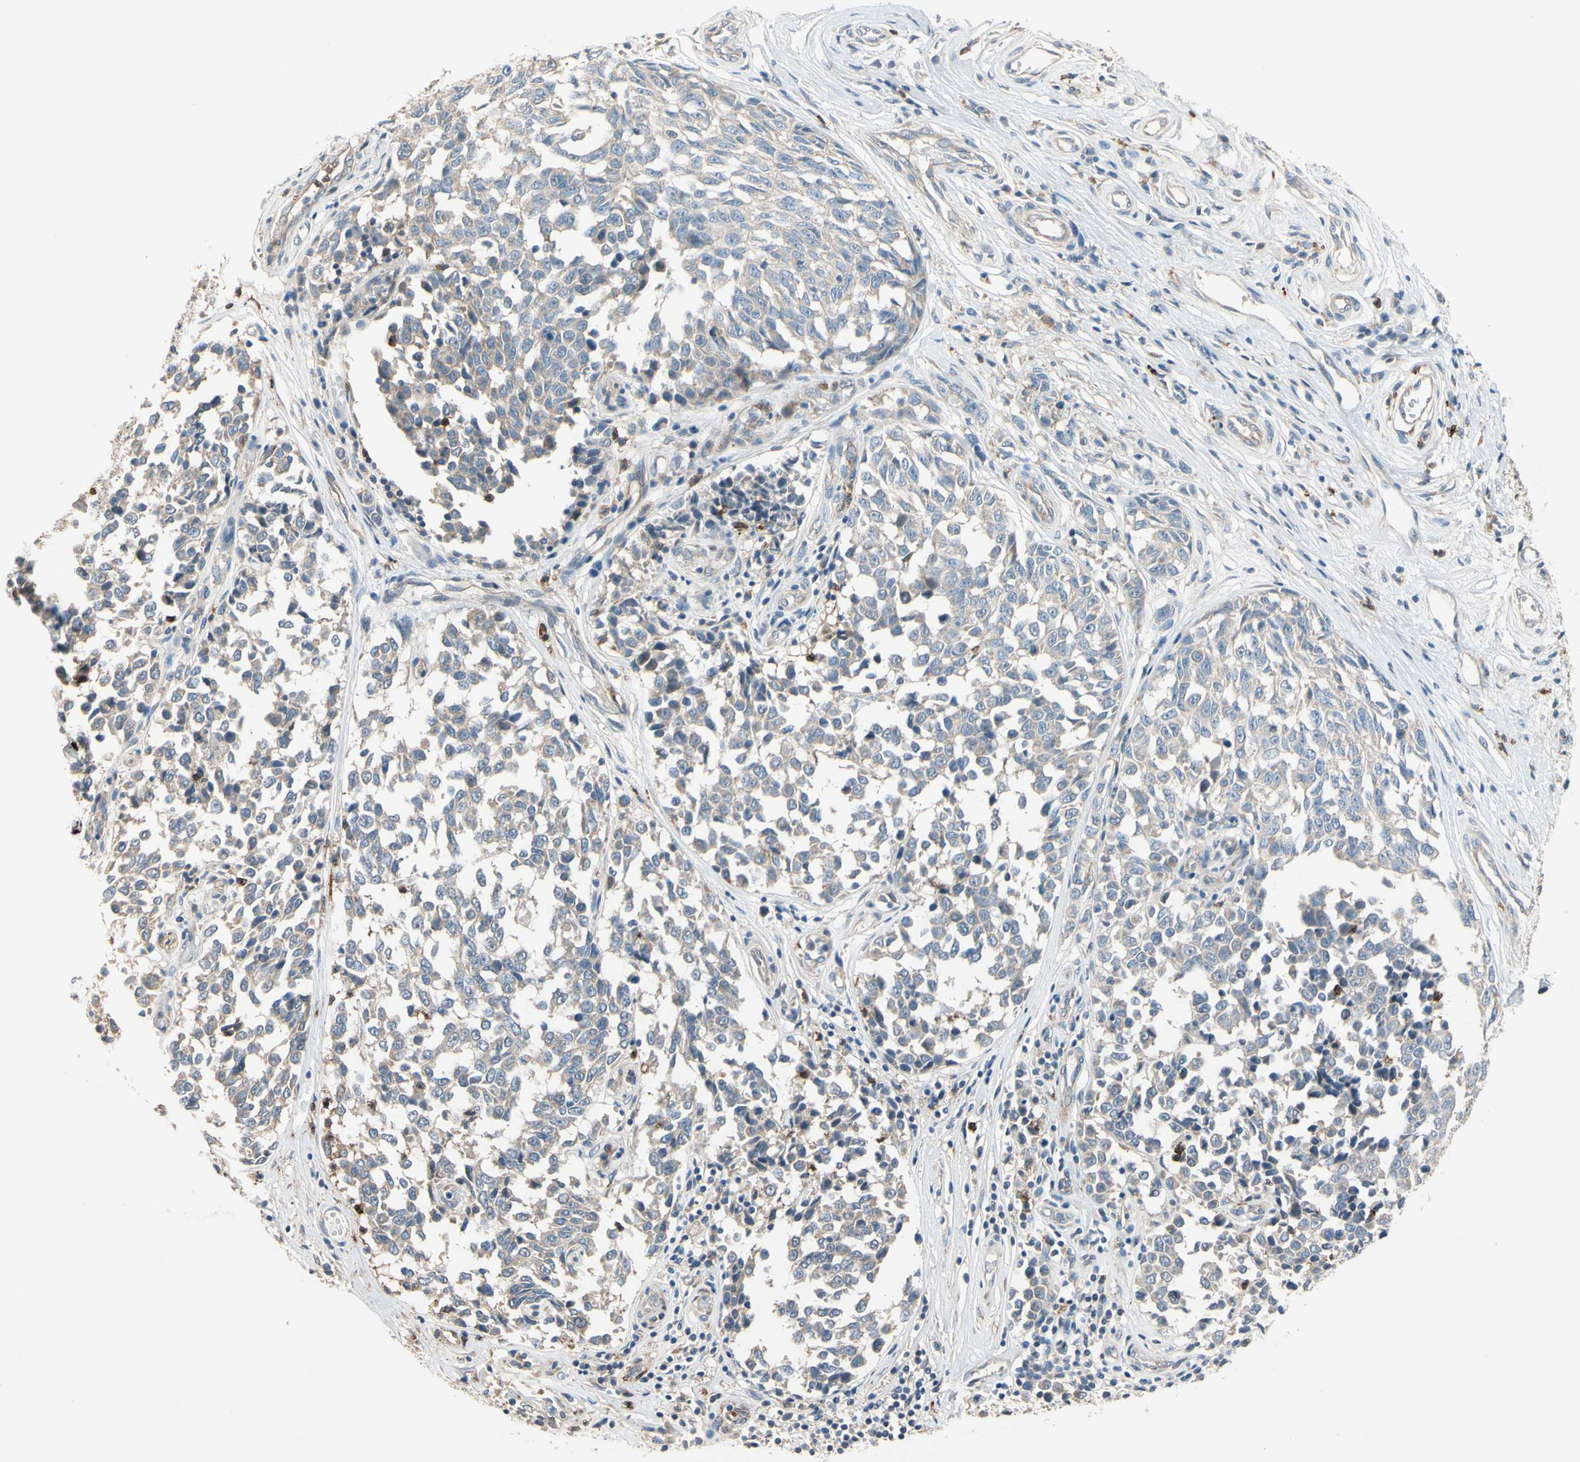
{"staining": {"intensity": "negative", "quantity": "none", "location": "none"}, "tissue": "melanoma", "cell_type": "Tumor cells", "image_type": "cancer", "snomed": [{"axis": "morphology", "description": "Malignant melanoma, NOS"}, {"axis": "topography", "description": "Skin"}], "caption": "DAB (3,3'-diaminobenzidine) immunohistochemical staining of malignant melanoma displays no significant expression in tumor cells. The staining is performed using DAB brown chromogen with nuclei counter-stained in using hematoxylin.", "gene": "SIGLEC5", "patient": {"sex": "female", "age": 64}}